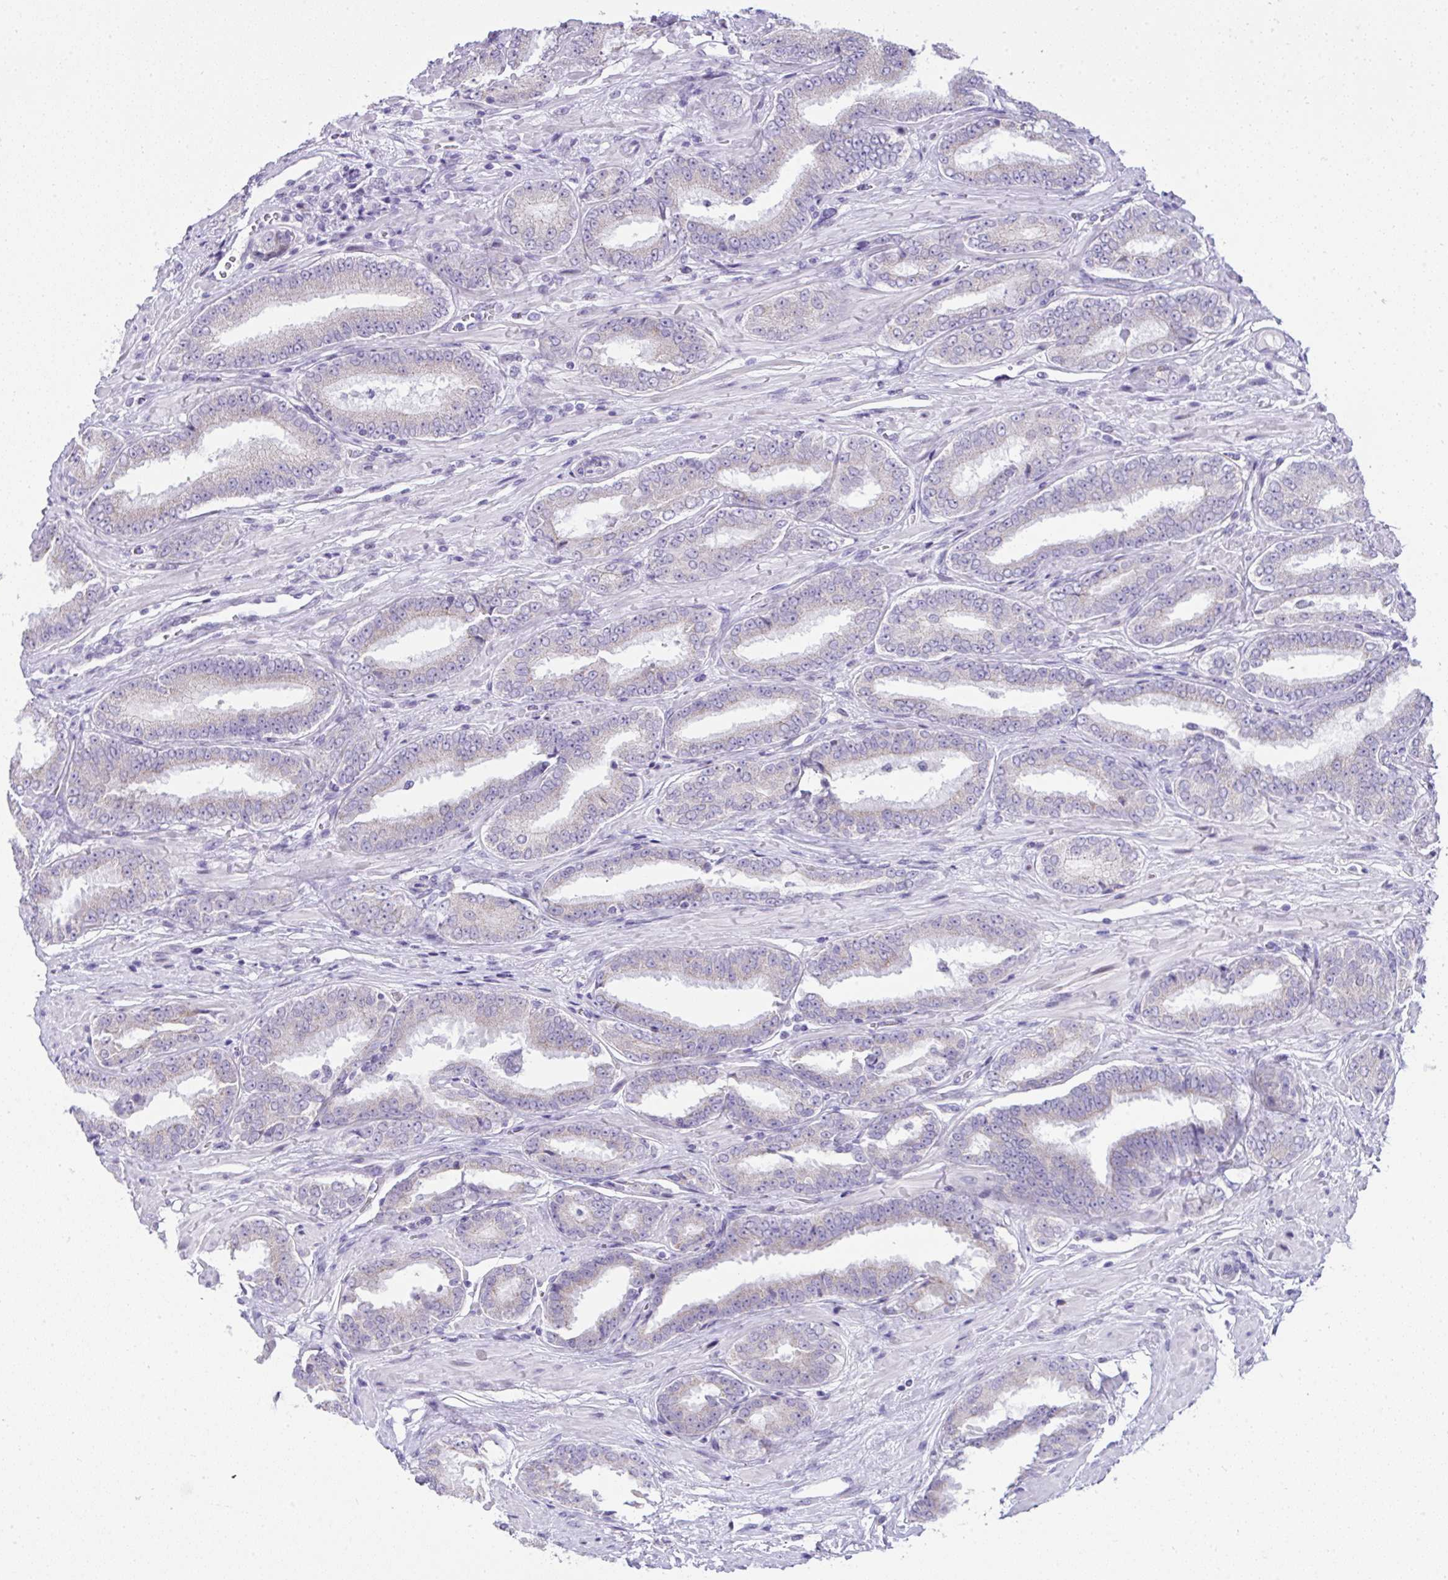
{"staining": {"intensity": "weak", "quantity": "<25%", "location": "cytoplasmic/membranous"}, "tissue": "prostate cancer", "cell_type": "Tumor cells", "image_type": "cancer", "snomed": [{"axis": "morphology", "description": "Adenocarcinoma, High grade"}, {"axis": "topography", "description": "Prostate"}], "caption": "Photomicrograph shows no significant protein expression in tumor cells of adenocarcinoma (high-grade) (prostate).", "gene": "RNF183", "patient": {"sex": "male", "age": 72}}